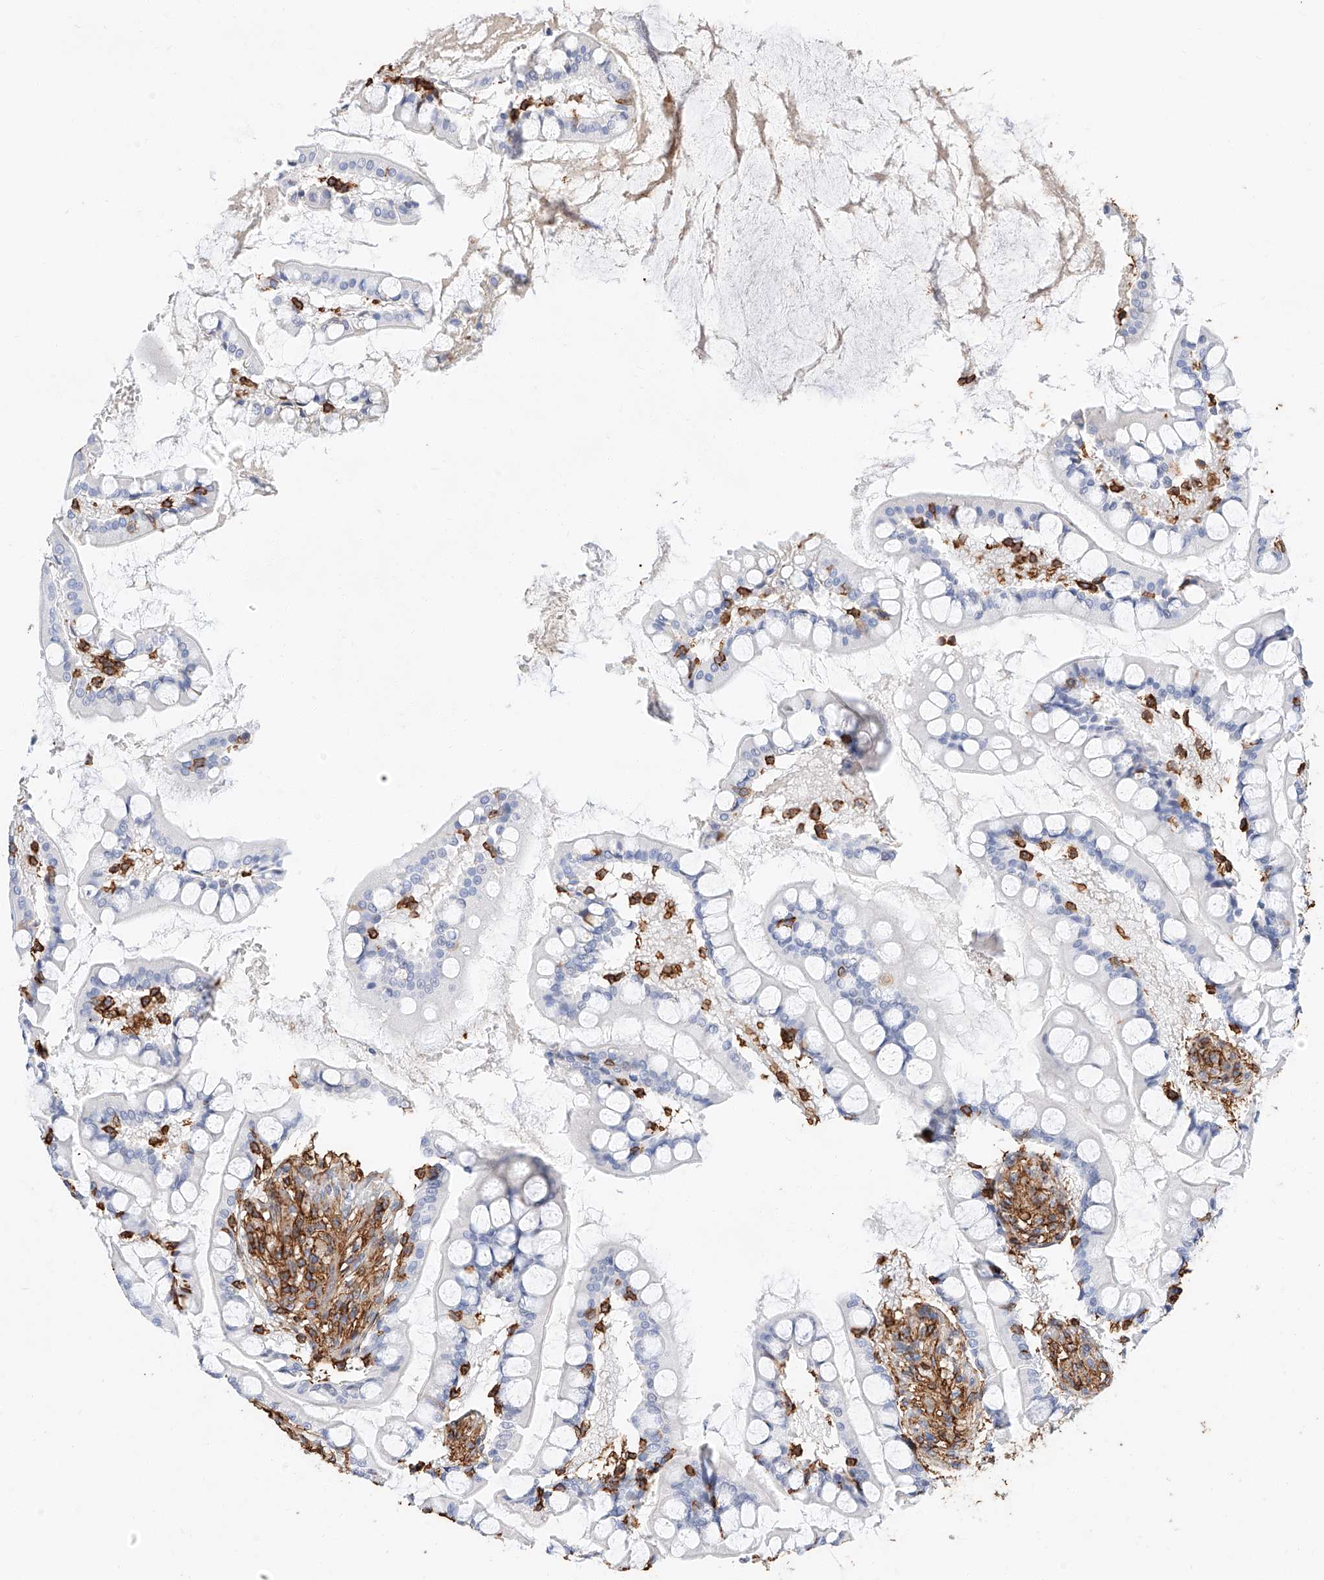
{"staining": {"intensity": "negative", "quantity": "none", "location": "none"}, "tissue": "small intestine", "cell_type": "Glandular cells", "image_type": "normal", "snomed": [{"axis": "morphology", "description": "Normal tissue, NOS"}, {"axis": "topography", "description": "Small intestine"}], "caption": "This is an immunohistochemistry photomicrograph of unremarkable human small intestine. There is no expression in glandular cells.", "gene": "WFS1", "patient": {"sex": "male", "age": 52}}